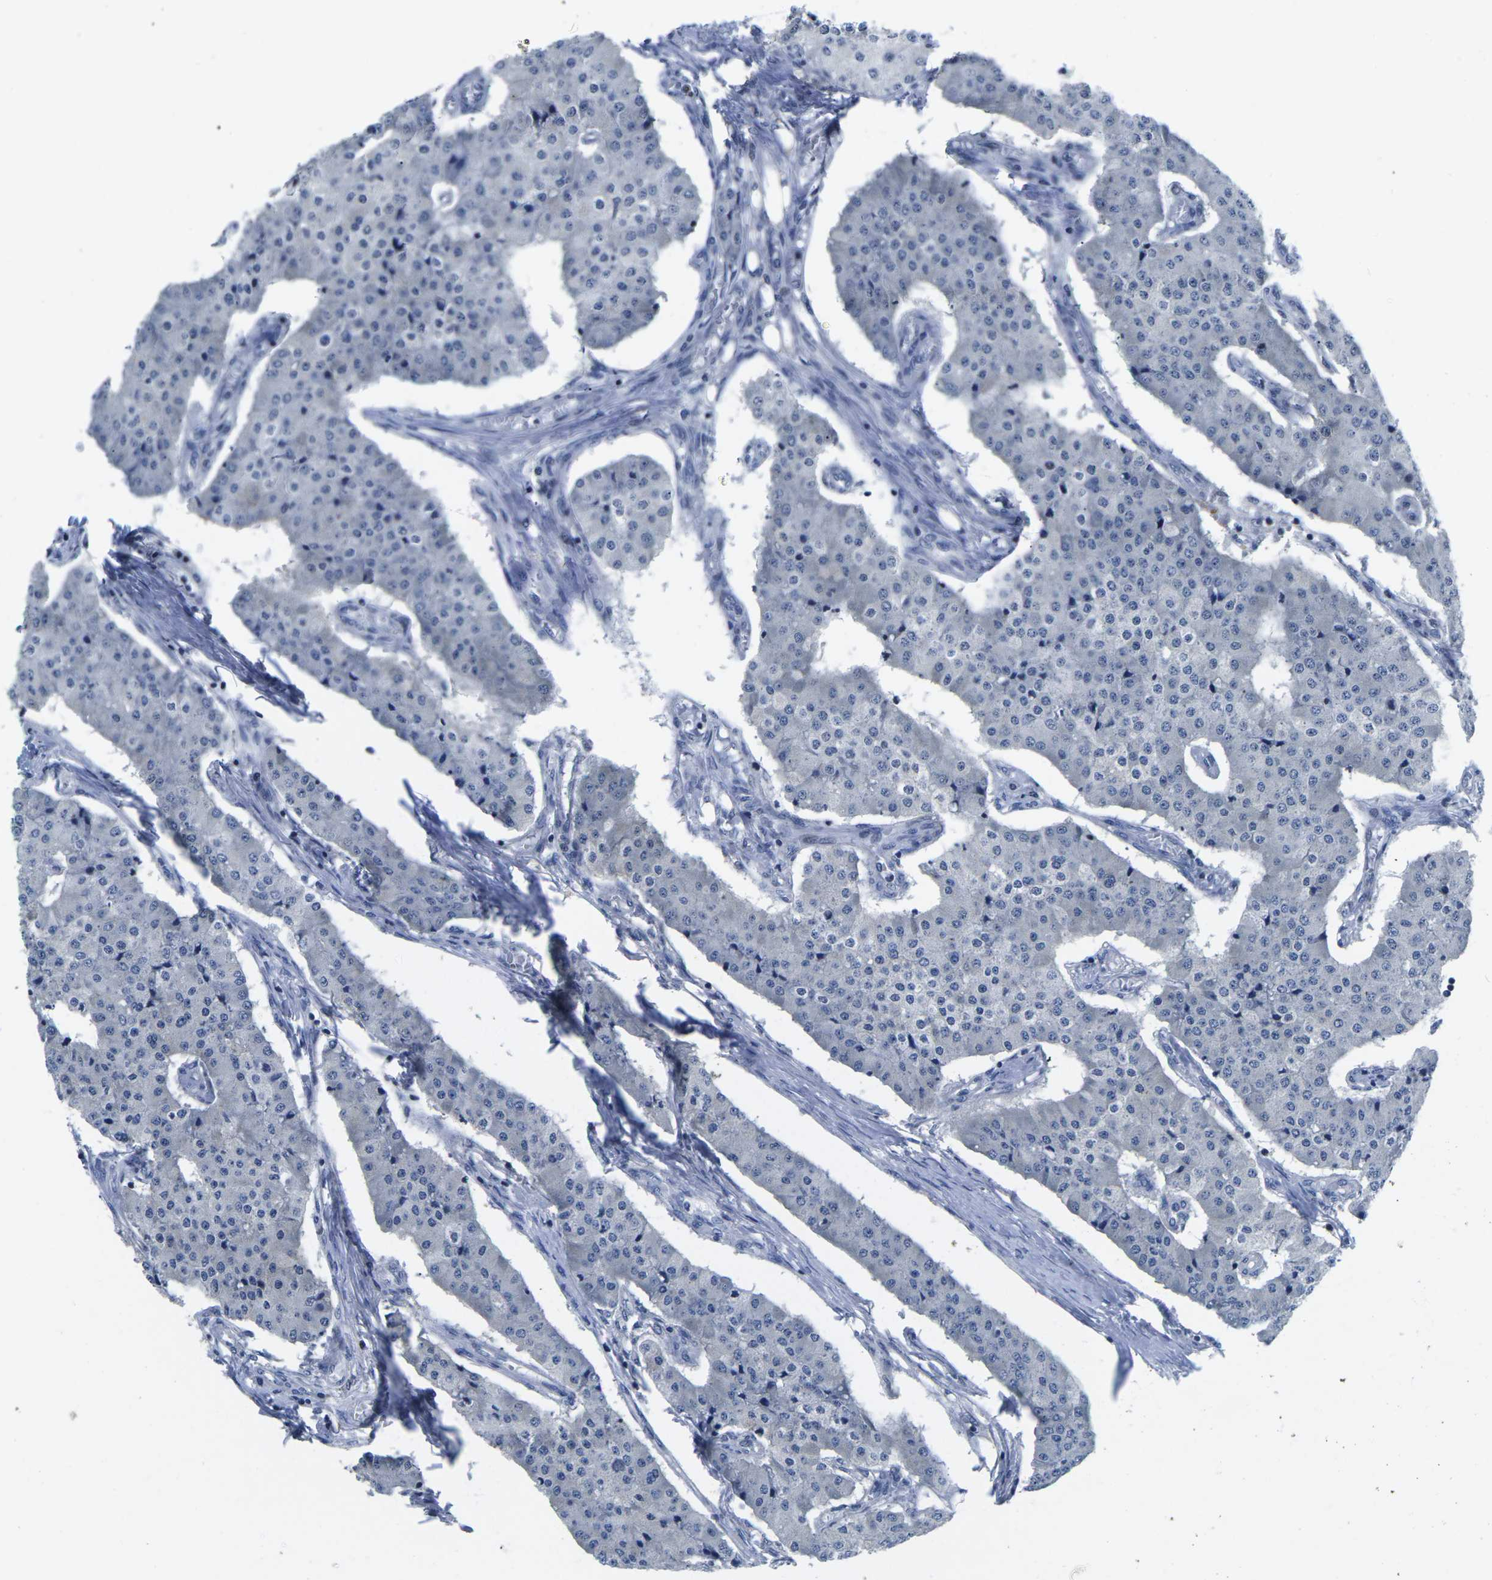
{"staining": {"intensity": "negative", "quantity": "none", "location": "none"}, "tissue": "carcinoid", "cell_type": "Tumor cells", "image_type": "cancer", "snomed": [{"axis": "morphology", "description": "Carcinoid, malignant, NOS"}, {"axis": "topography", "description": "Colon"}], "caption": "Immunohistochemical staining of carcinoid shows no significant staining in tumor cells.", "gene": "CDC73", "patient": {"sex": "female", "age": 52}}